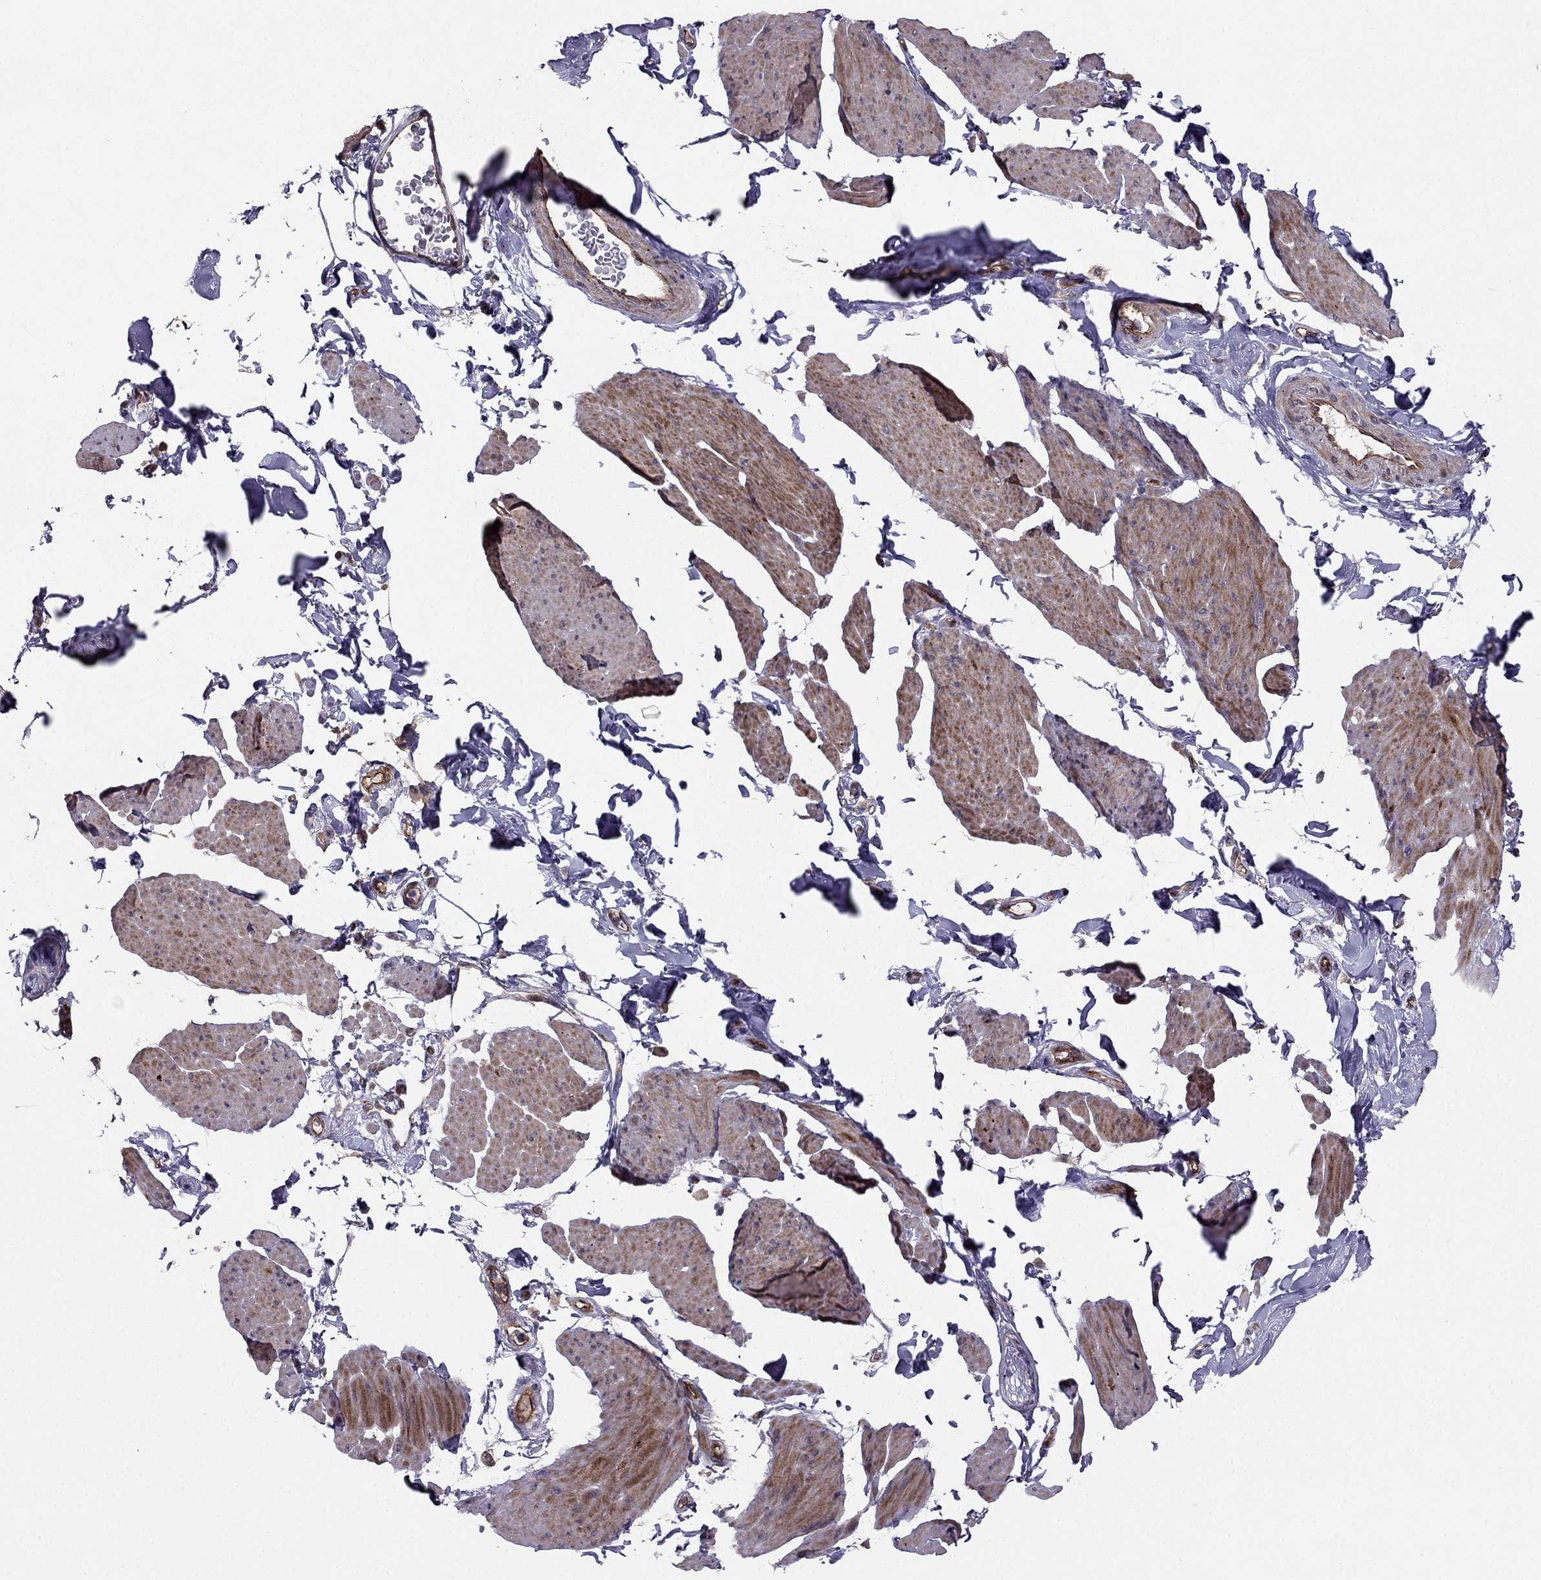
{"staining": {"intensity": "moderate", "quantity": ">75%", "location": "cytoplasmic/membranous"}, "tissue": "smooth muscle", "cell_type": "Smooth muscle cells", "image_type": "normal", "snomed": [{"axis": "morphology", "description": "Normal tissue, NOS"}, {"axis": "topography", "description": "Adipose tissue"}, {"axis": "topography", "description": "Smooth muscle"}, {"axis": "topography", "description": "Peripheral nerve tissue"}], "caption": "Protein staining shows moderate cytoplasmic/membranous positivity in about >75% of smooth muscle cells in unremarkable smooth muscle.", "gene": "RASIP1", "patient": {"sex": "male", "age": 83}}